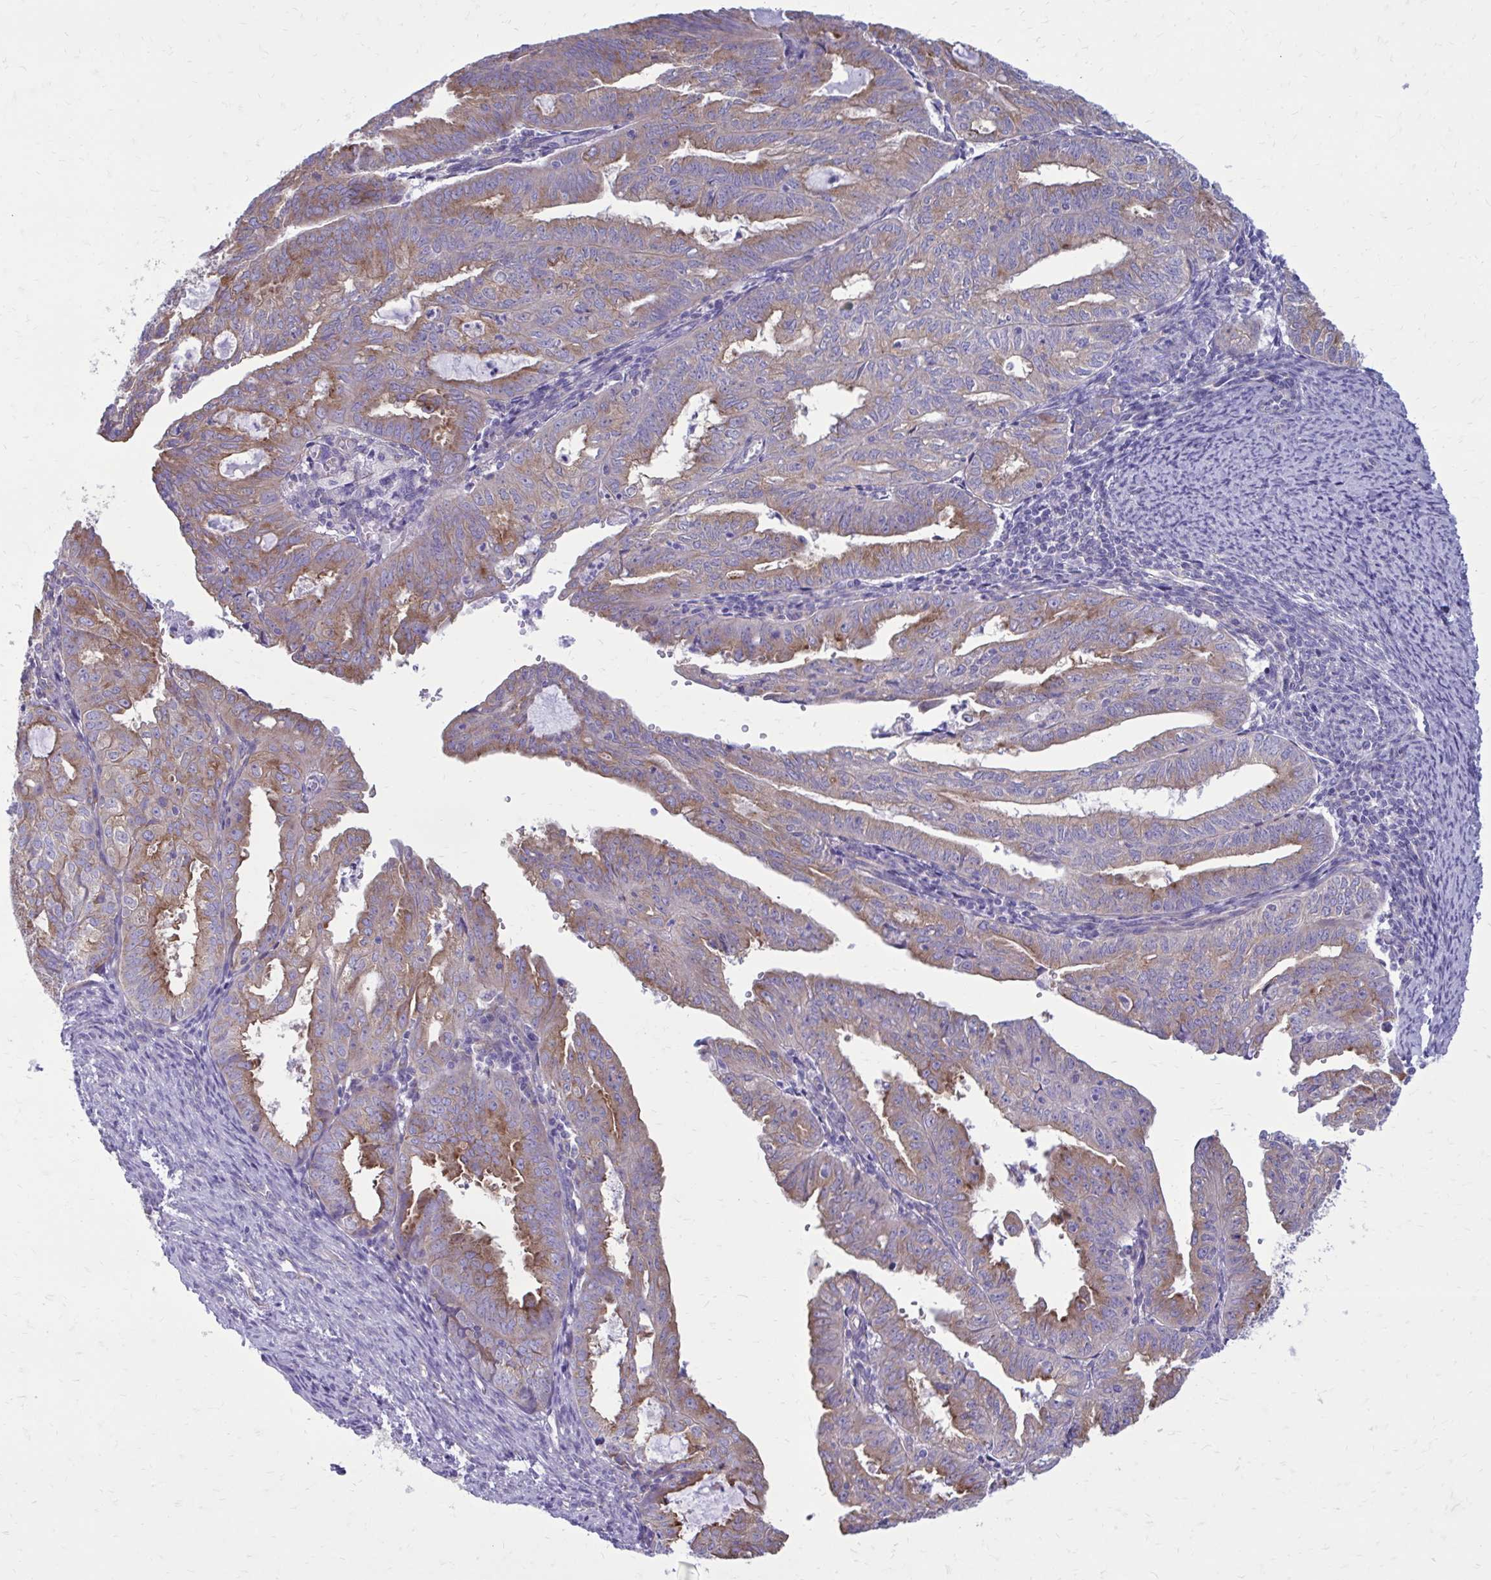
{"staining": {"intensity": "weak", "quantity": "25%-75%", "location": "cytoplasmic/membranous"}, "tissue": "endometrial cancer", "cell_type": "Tumor cells", "image_type": "cancer", "snomed": [{"axis": "morphology", "description": "Adenocarcinoma, NOS"}, {"axis": "topography", "description": "Endometrium"}], "caption": "Protein expression analysis of human endometrial cancer (adenocarcinoma) reveals weak cytoplasmic/membranous expression in about 25%-75% of tumor cells. Nuclei are stained in blue.", "gene": "CLTA", "patient": {"sex": "female", "age": 70}}